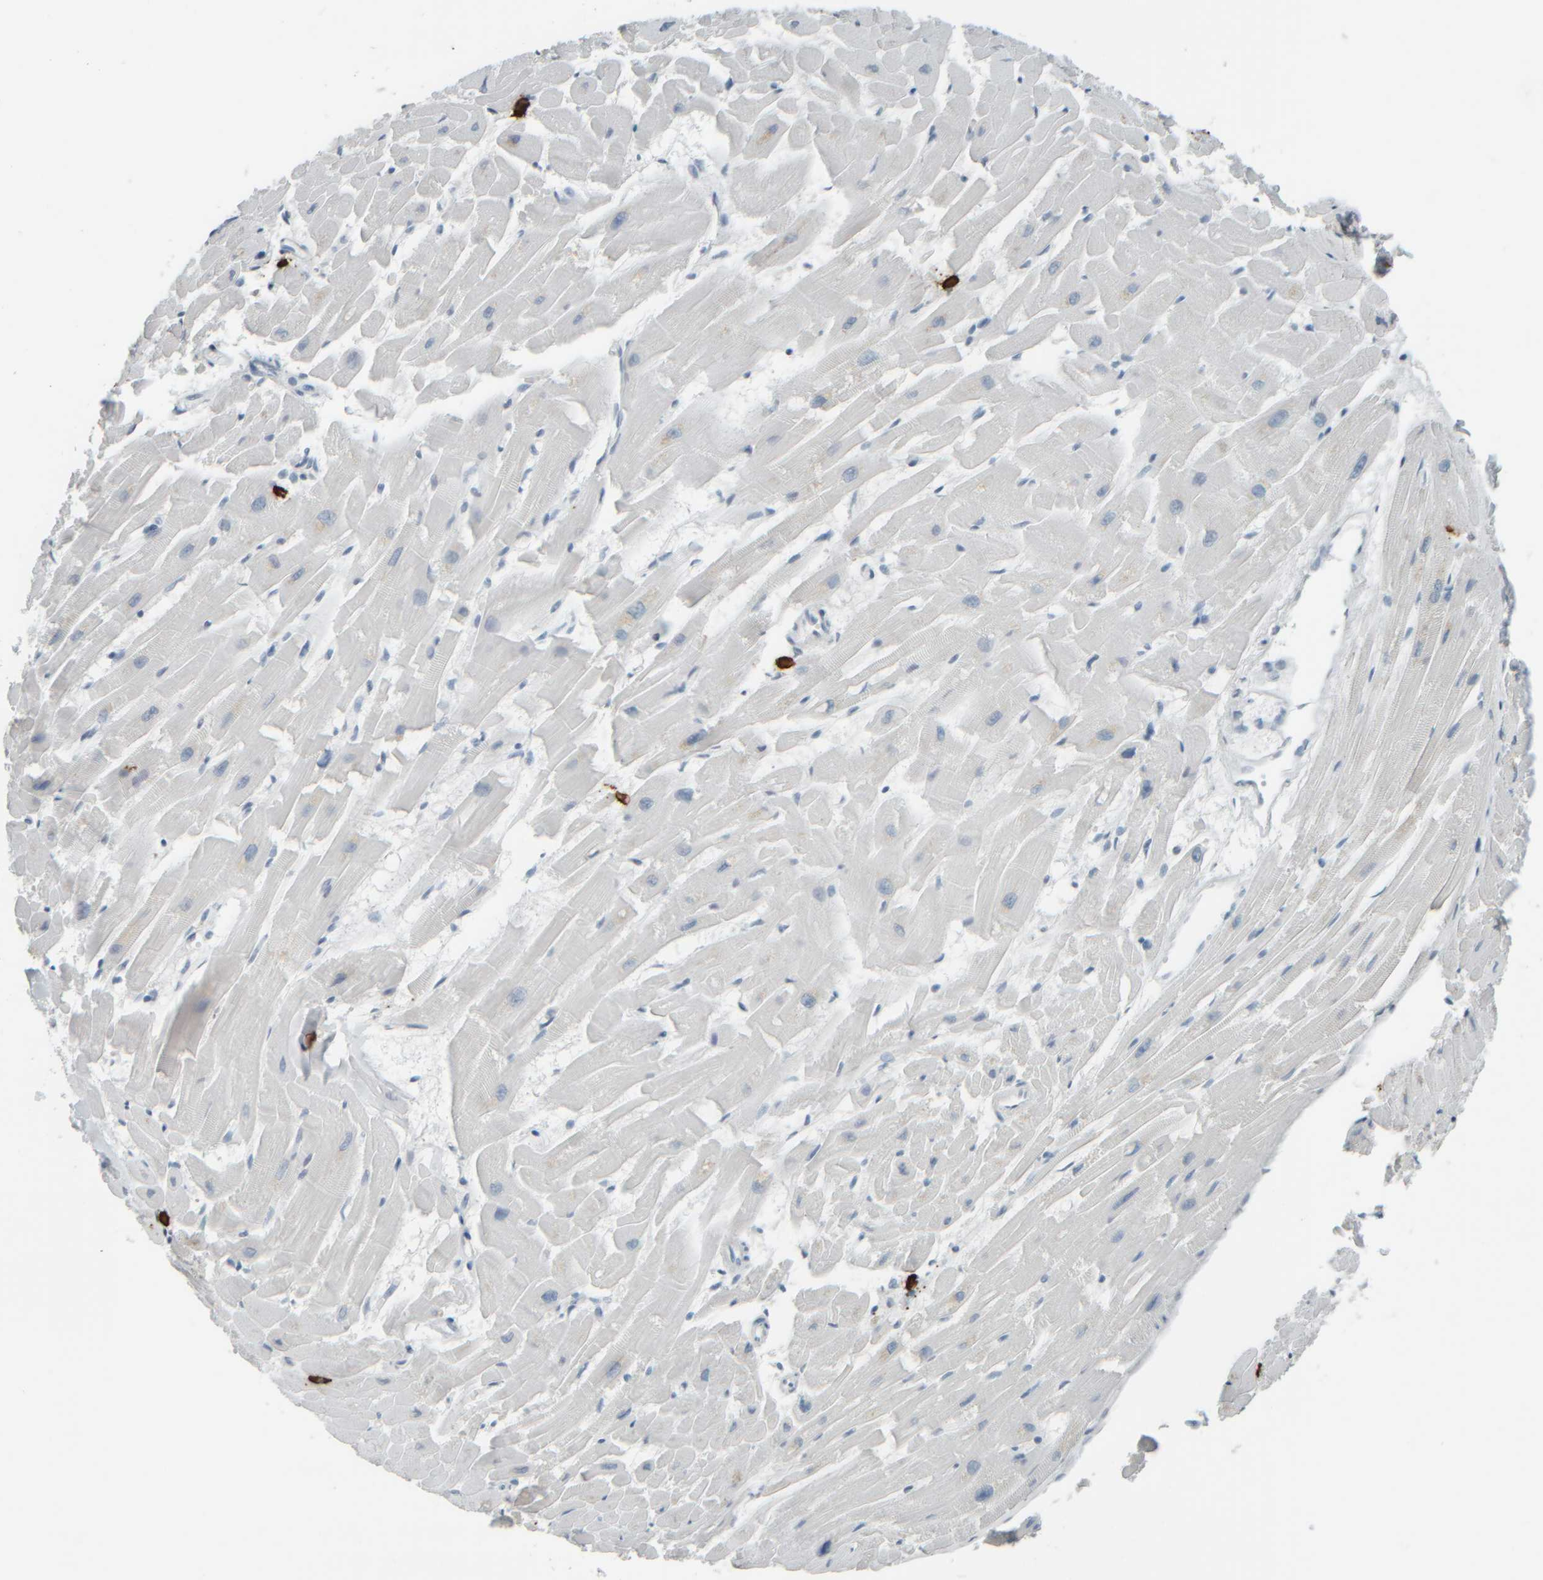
{"staining": {"intensity": "negative", "quantity": "none", "location": "none"}, "tissue": "heart muscle", "cell_type": "Cardiomyocytes", "image_type": "normal", "snomed": [{"axis": "morphology", "description": "Normal tissue, NOS"}, {"axis": "topography", "description": "Heart"}], "caption": "IHC of benign human heart muscle reveals no staining in cardiomyocytes.", "gene": "TPSAB1", "patient": {"sex": "female", "age": 19}}